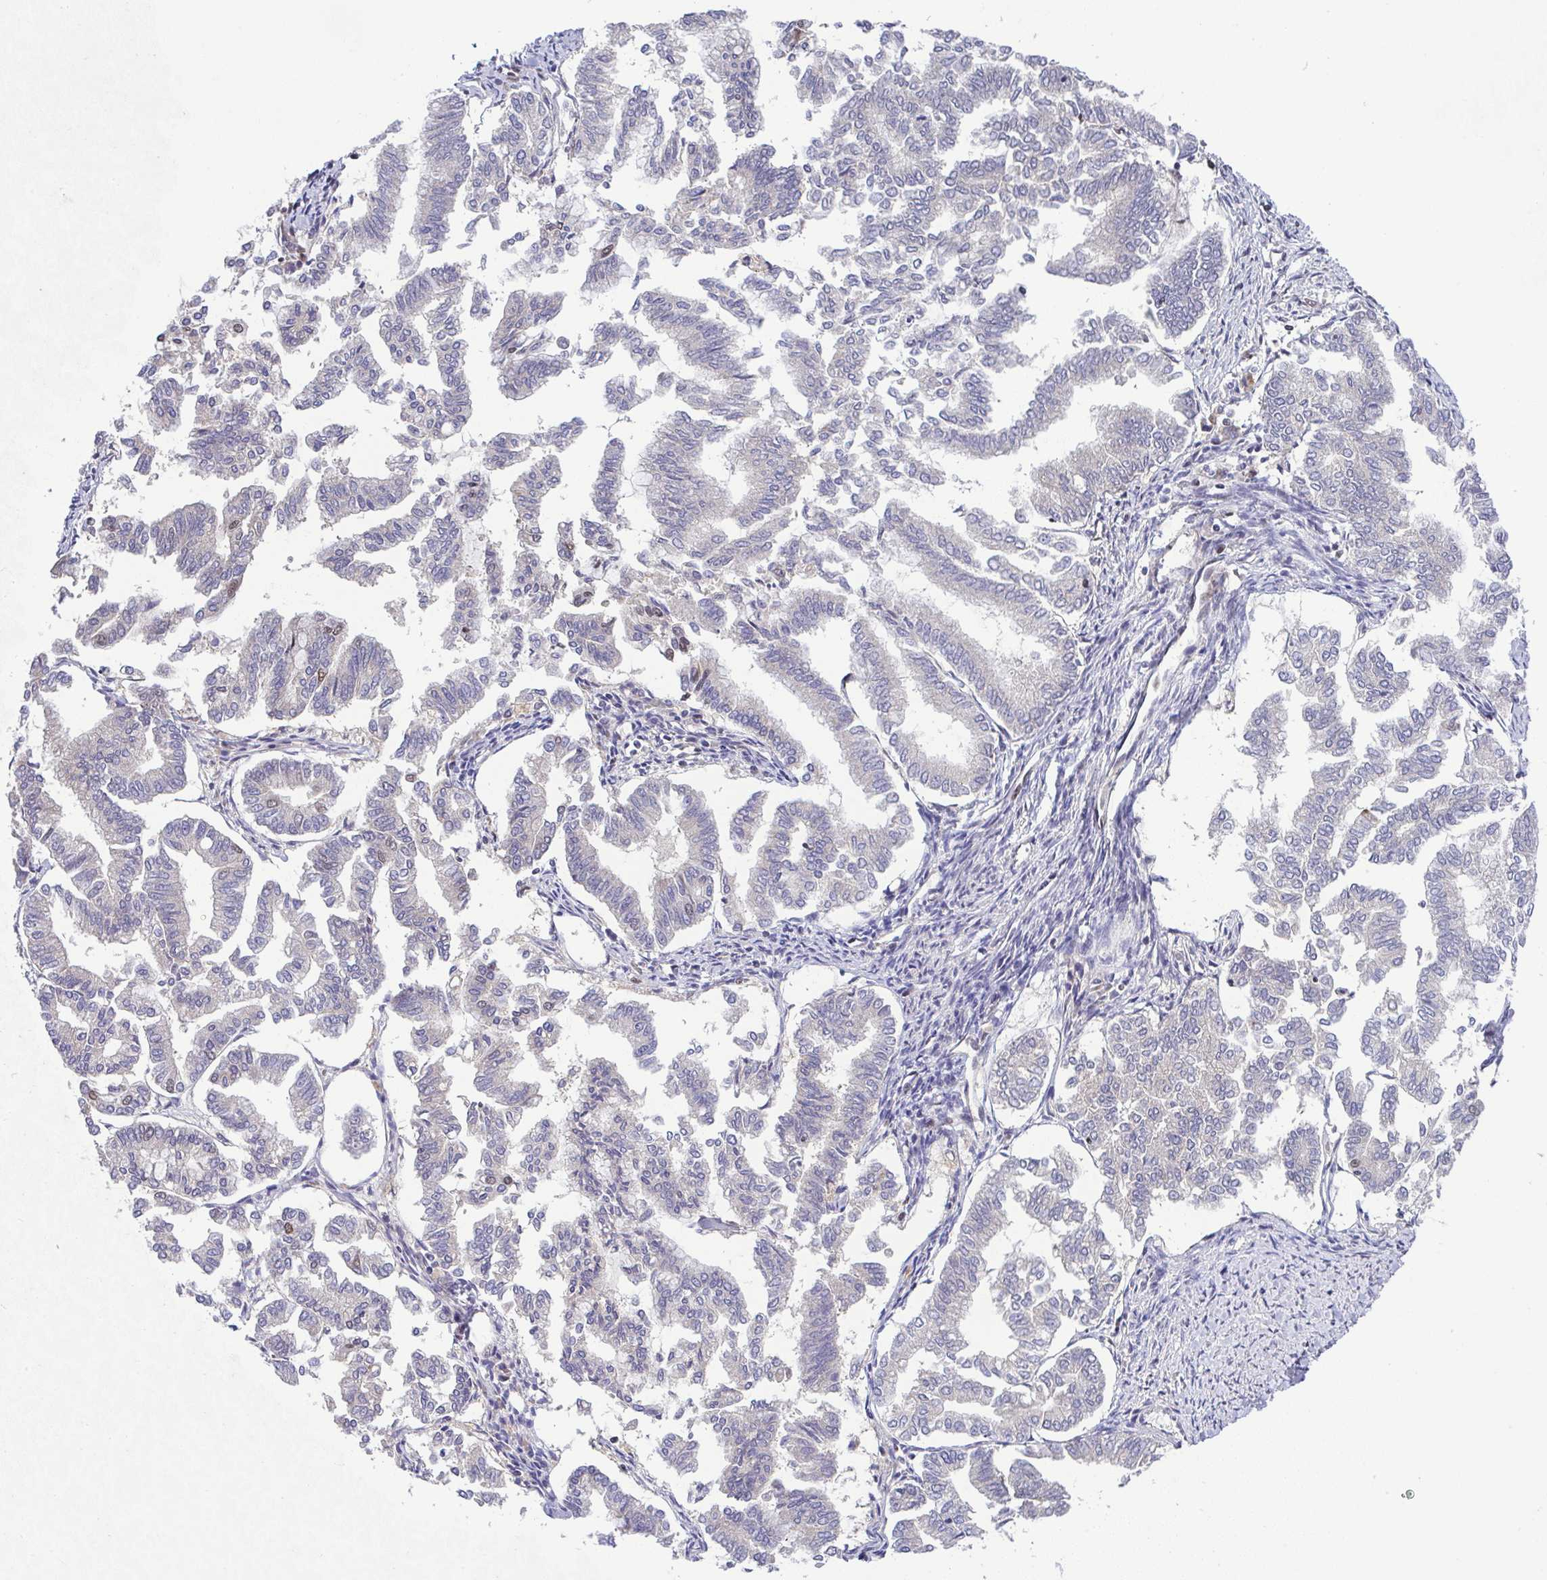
{"staining": {"intensity": "negative", "quantity": "none", "location": "none"}, "tissue": "endometrial cancer", "cell_type": "Tumor cells", "image_type": "cancer", "snomed": [{"axis": "morphology", "description": "Adenocarcinoma, NOS"}, {"axis": "topography", "description": "Endometrium"}], "caption": "Endometrial cancer (adenocarcinoma) was stained to show a protein in brown. There is no significant positivity in tumor cells.", "gene": "C9orf64", "patient": {"sex": "female", "age": 79}}